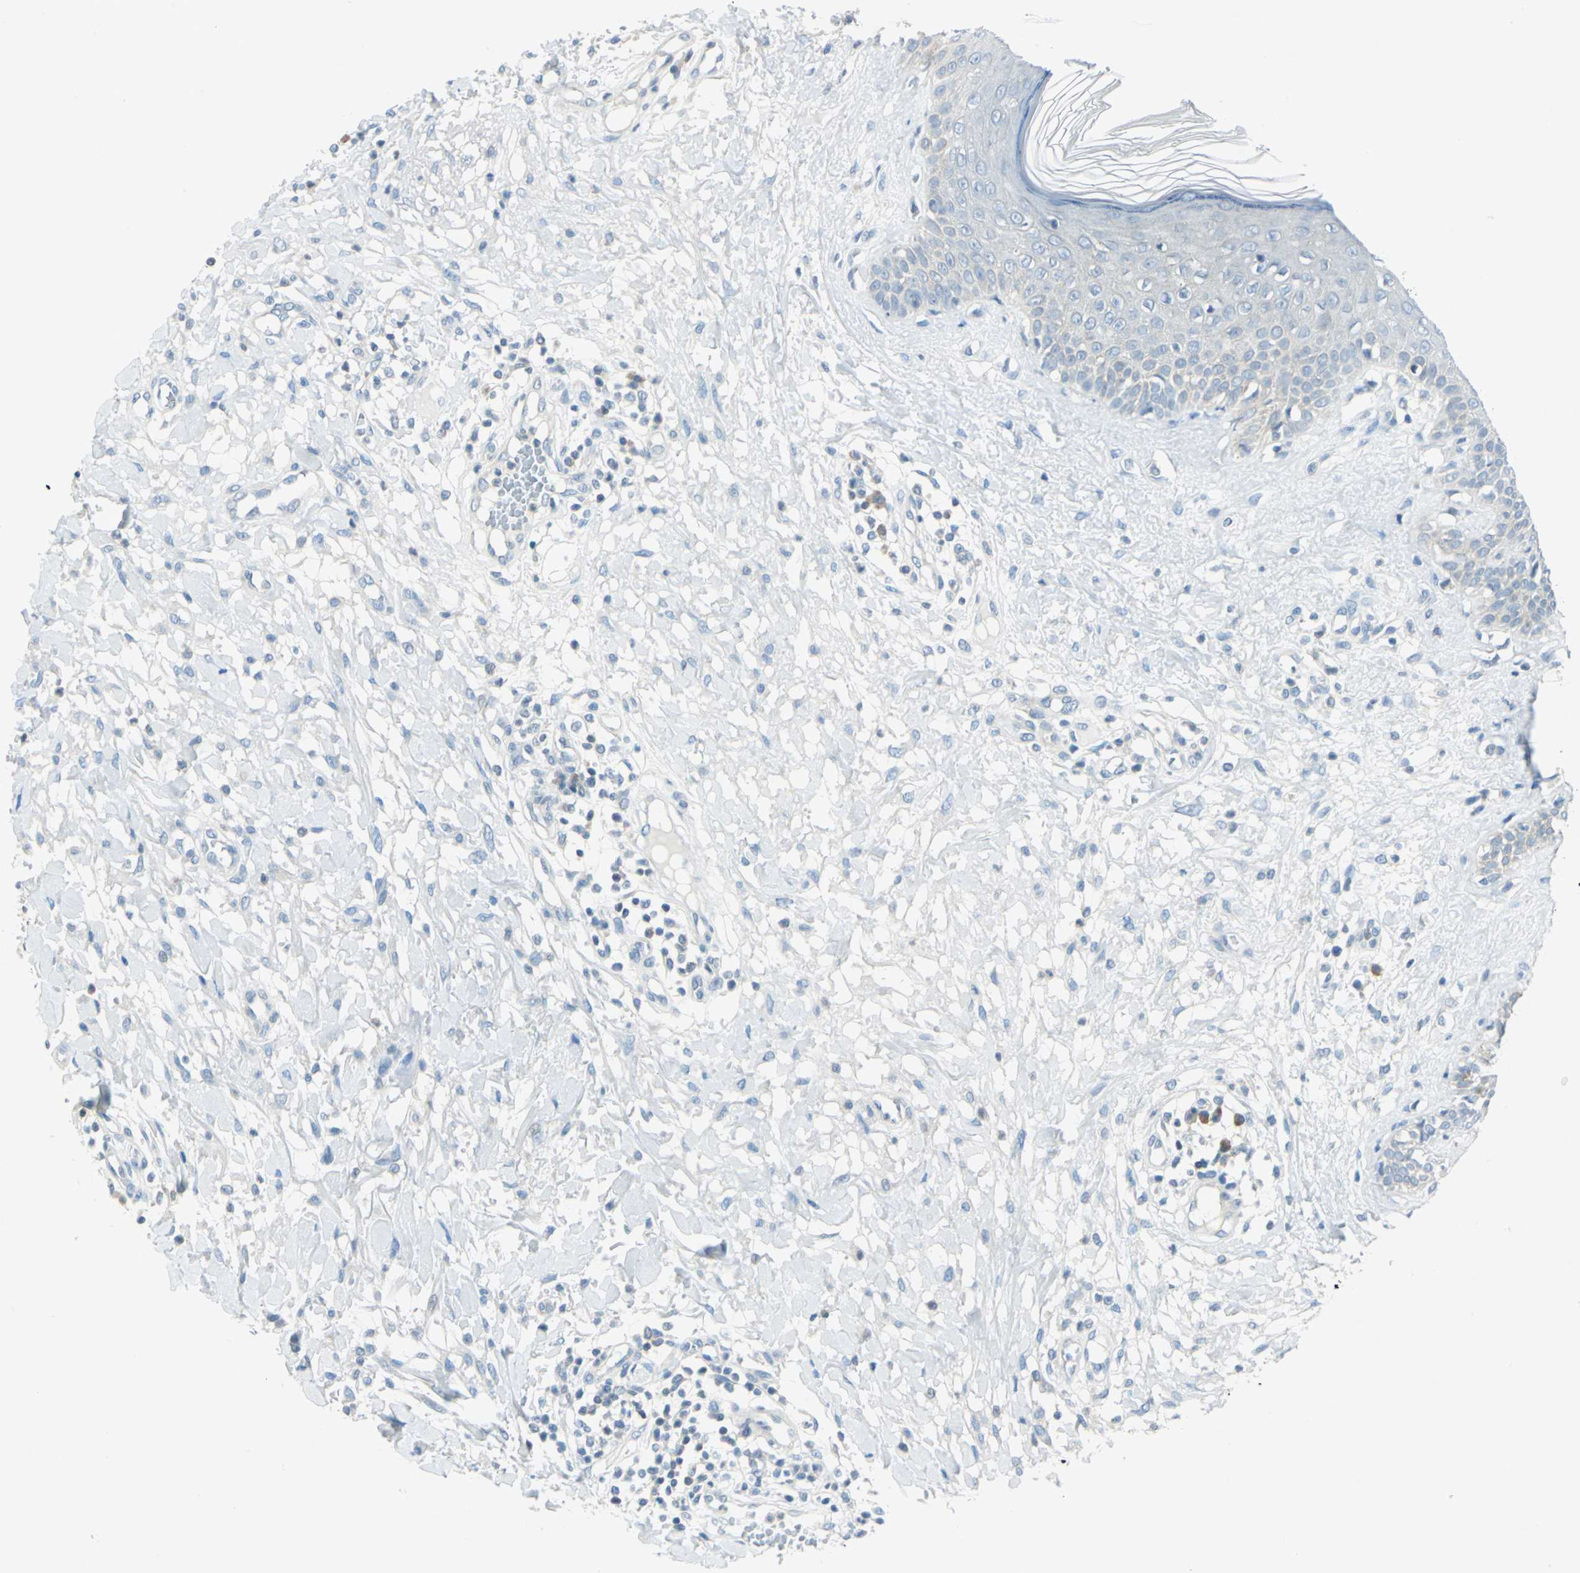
{"staining": {"intensity": "negative", "quantity": "none", "location": "none"}, "tissue": "skin cancer", "cell_type": "Tumor cells", "image_type": "cancer", "snomed": [{"axis": "morphology", "description": "Squamous cell carcinoma, NOS"}, {"axis": "topography", "description": "Skin"}], "caption": "High power microscopy photomicrograph of an immunohistochemistry photomicrograph of skin cancer, revealing no significant staining in tumor cells.", "gene": "ALDOA", "patient": {"sex": "female", "age": 78}}